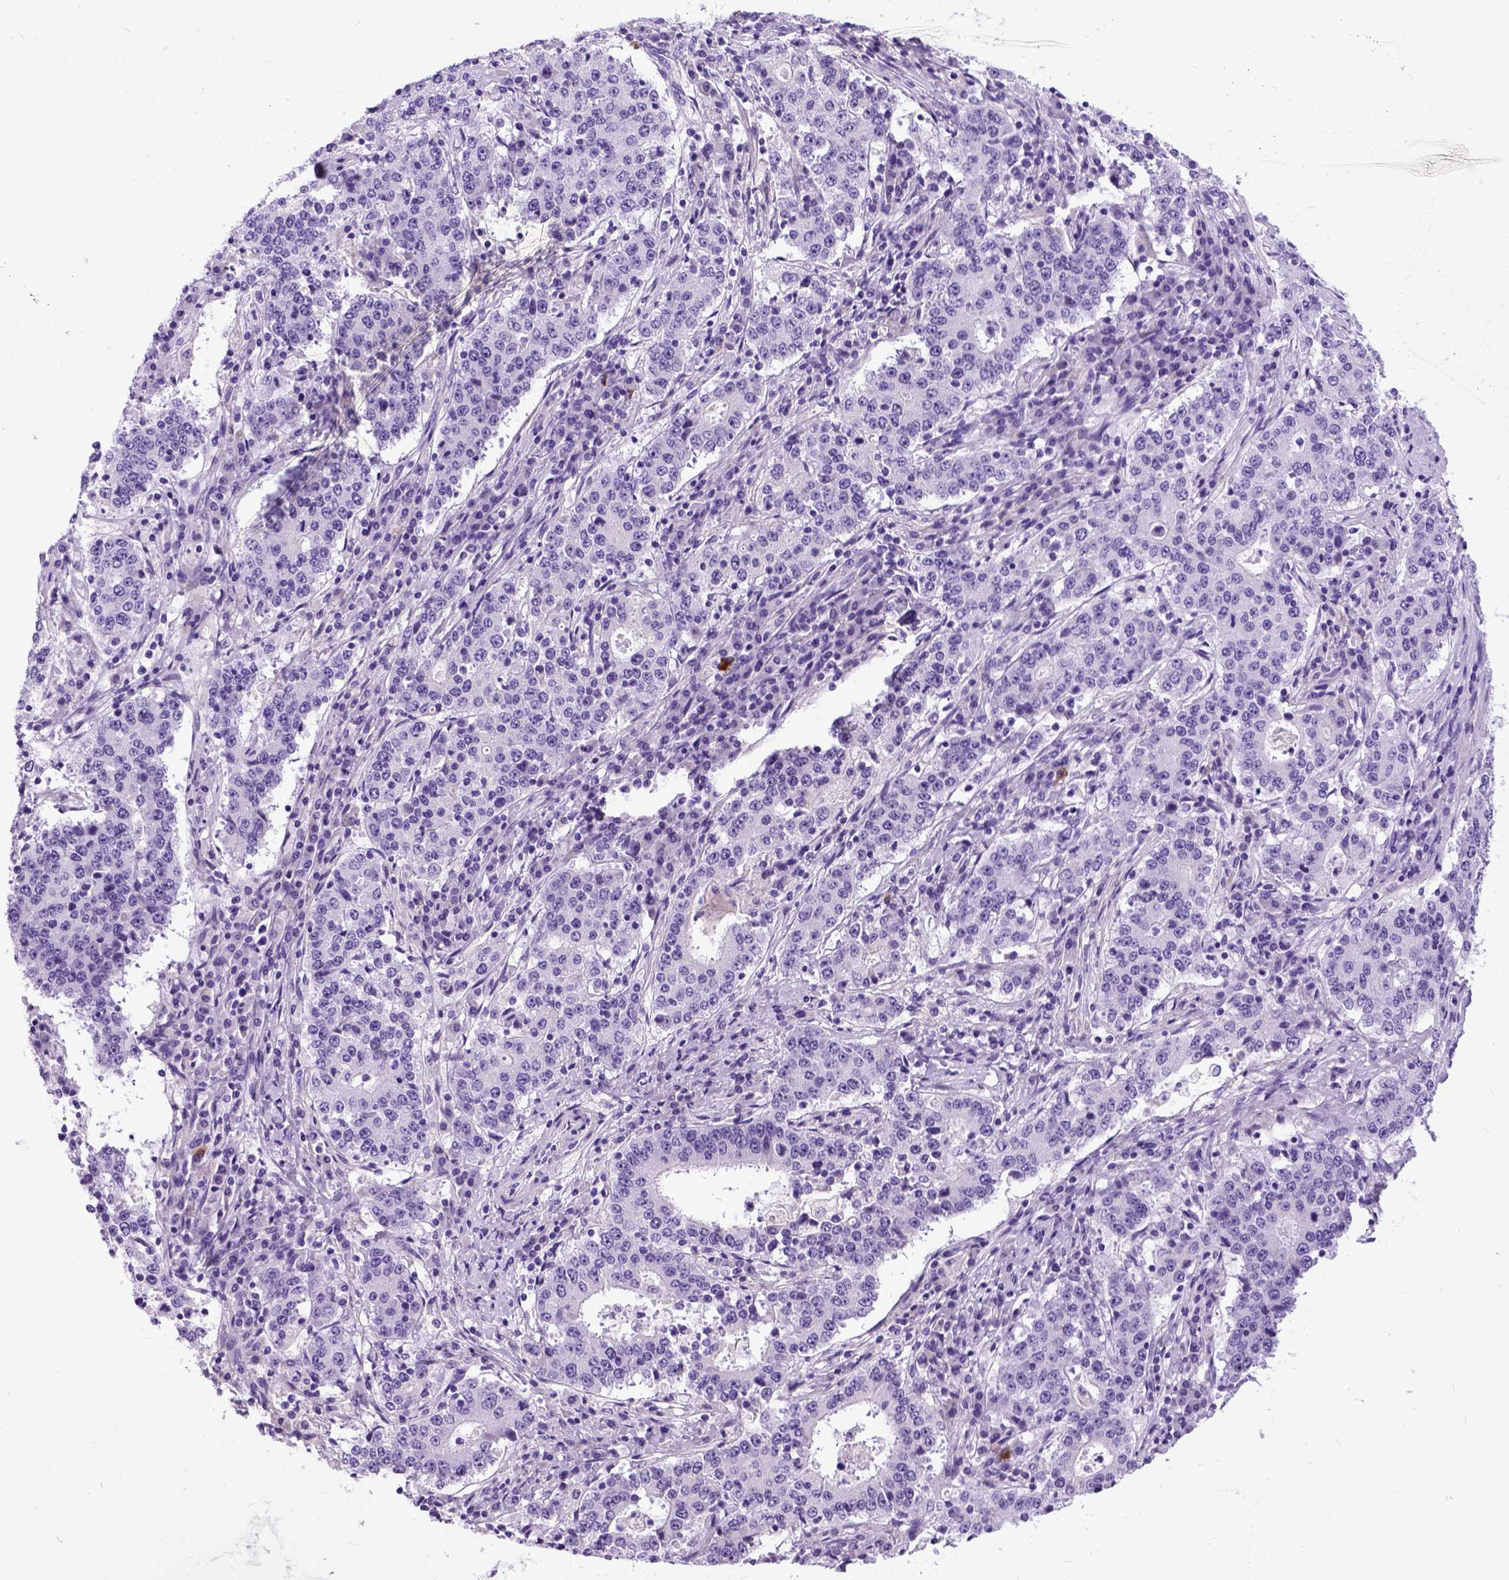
{"staining": {"intensity": "negative", "quantity": "none", "location": "none"}, "tissue": "stomach cancer", "cell_type": "Tumor cells", "image_type": "cancer", "snomed": [{"axis": "morphology", "description": "Adenocarcinoma, NOS"}, {"axis": "topography", "description": "Stomach"}], "caption": "Stomach adenocarcinoma stained for a protein using immunohistochemistry (IHC) shows no staining tumor cells.", "gene": "IGF2", "patient": {"sex": "male", "age": 59}}